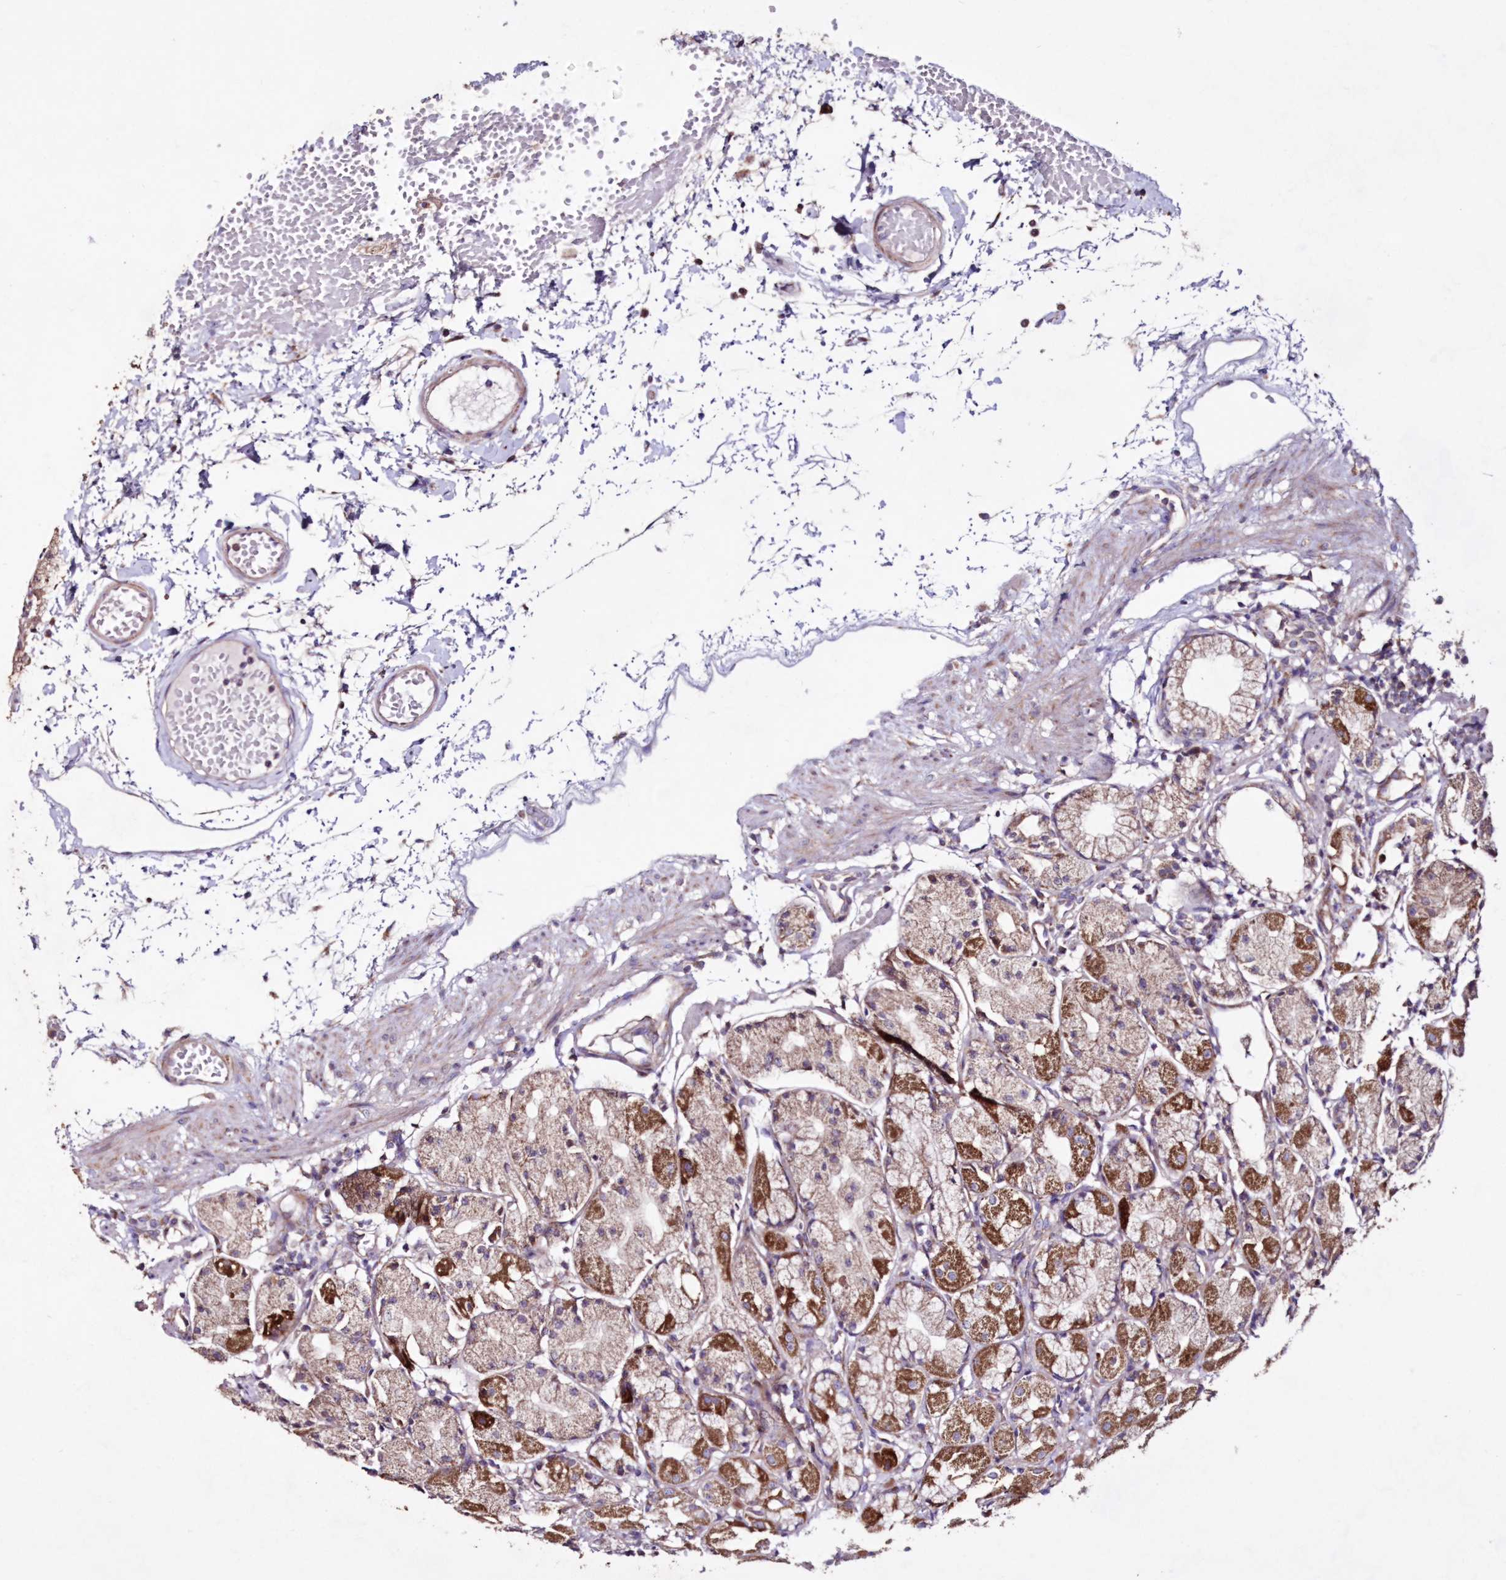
{"staining": {"intensity": "moderate", "quantity": "25%-75%", "location": "cytoplasmic/membranous"}, "tissue": "stomach", "cell_type": "Glandular cells", "image_type": "normal", "snomed": [{"axis": "morphology", "description": "Normal tissue, NOS"}, {"axis": "topography", "description": "Stomach"}, {"axis": "topography", "description": "Stomach, lower"}], "caption": "Brown immunohistochemical staining in benign stomach displays moderate cytoplasmic/membranous staining in about 25%-75% of glandular cells.", "gene": "HADHB", "patient": {"sex": "female", "age": 75}}